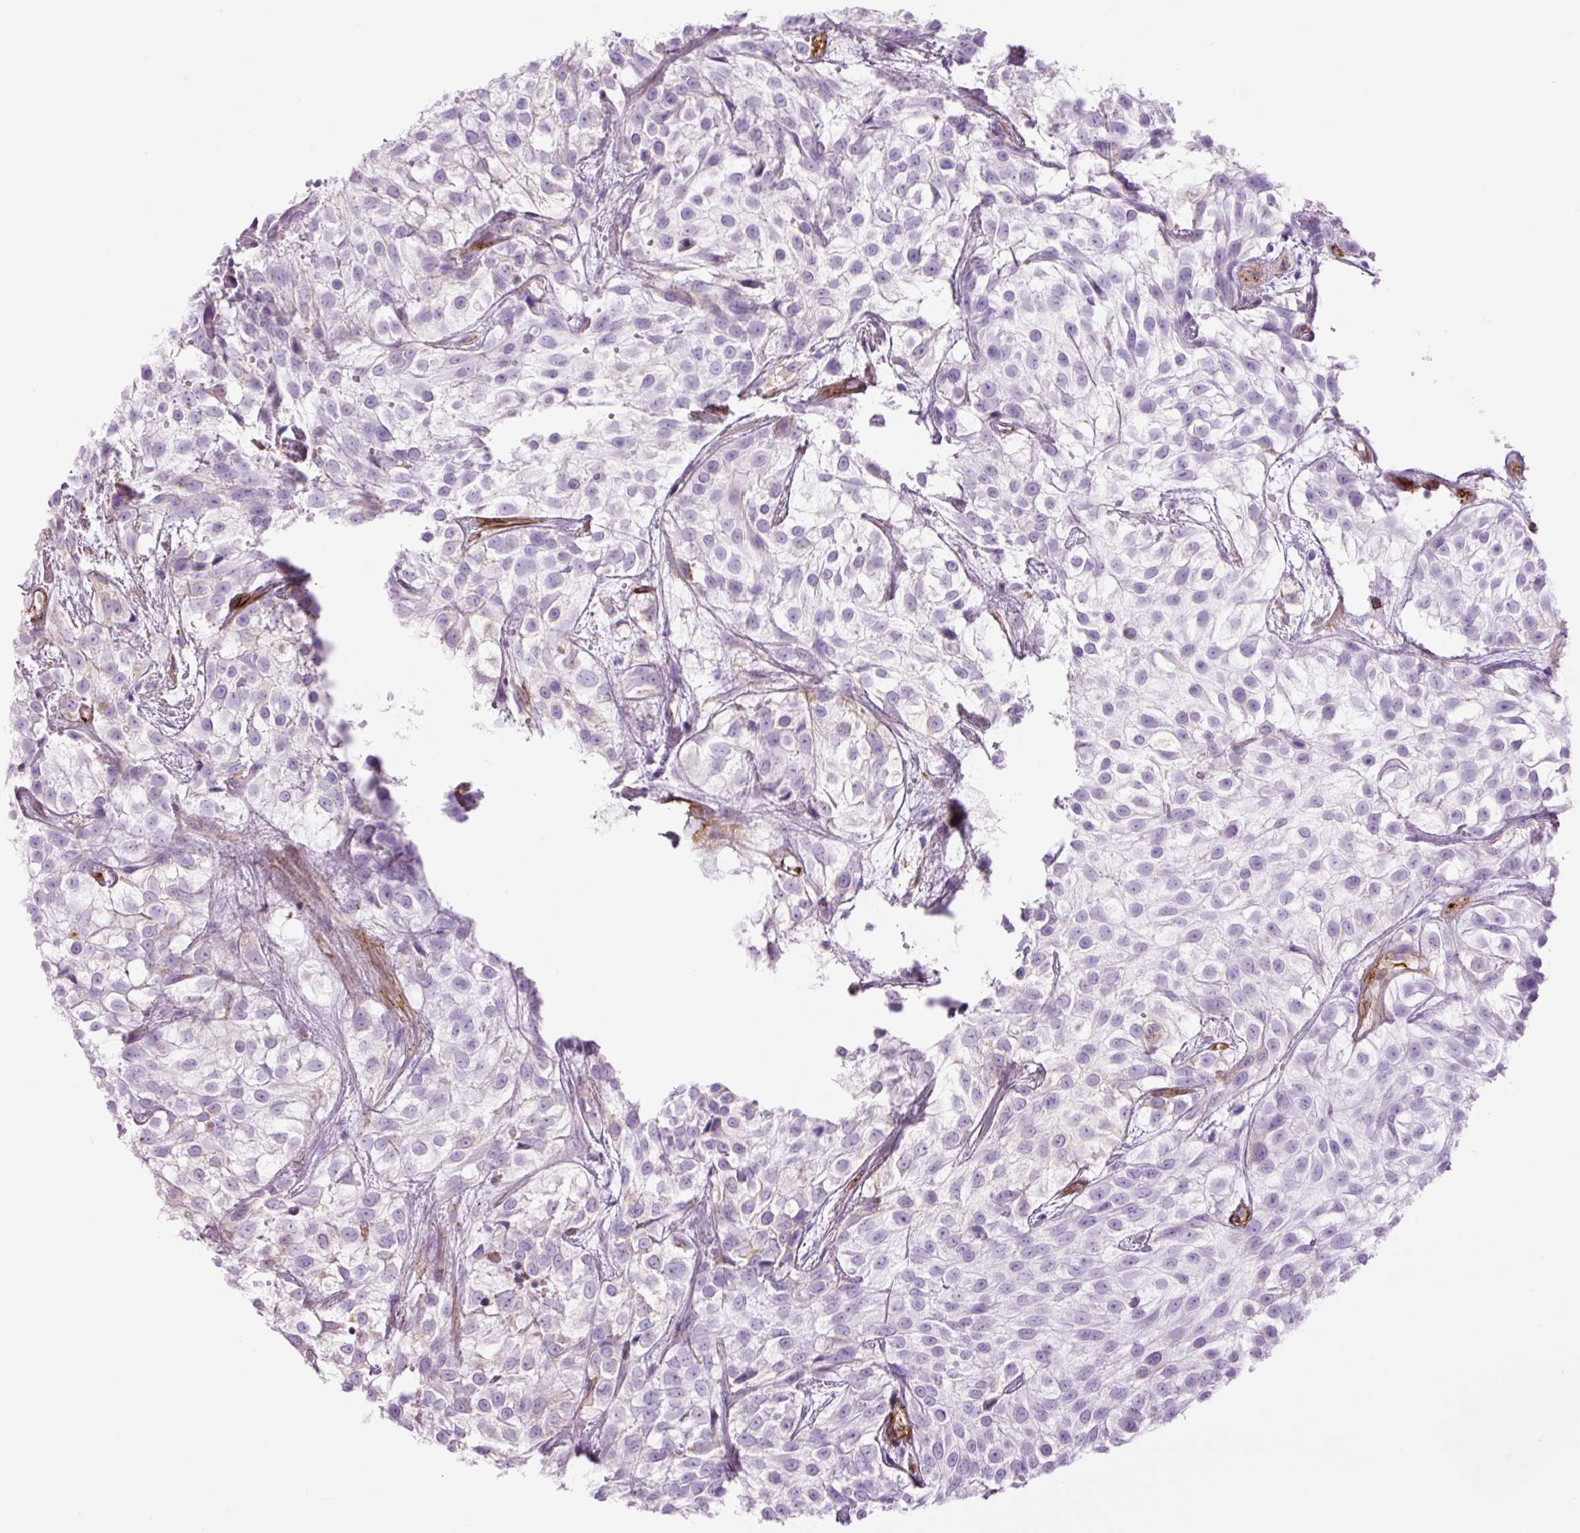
{"staining": {"intensity": "negative", "quantity": "none", "location": "none"}, "tissue": "urothelial cancer", "cell_type": "Tumor cells", "image_type": "cancer", "snomed": [{"axis": "morphology", "description": "Urothelial carcinoma, High grade"}, {"axis": "topography", "description": "Urinary bladder"}], "caption": "The photomicrograph reveals no significant staining in tumor cells of urothelial cancer.", "gene": "CAV1", "patient": {"sex": "male", "age": 56}}